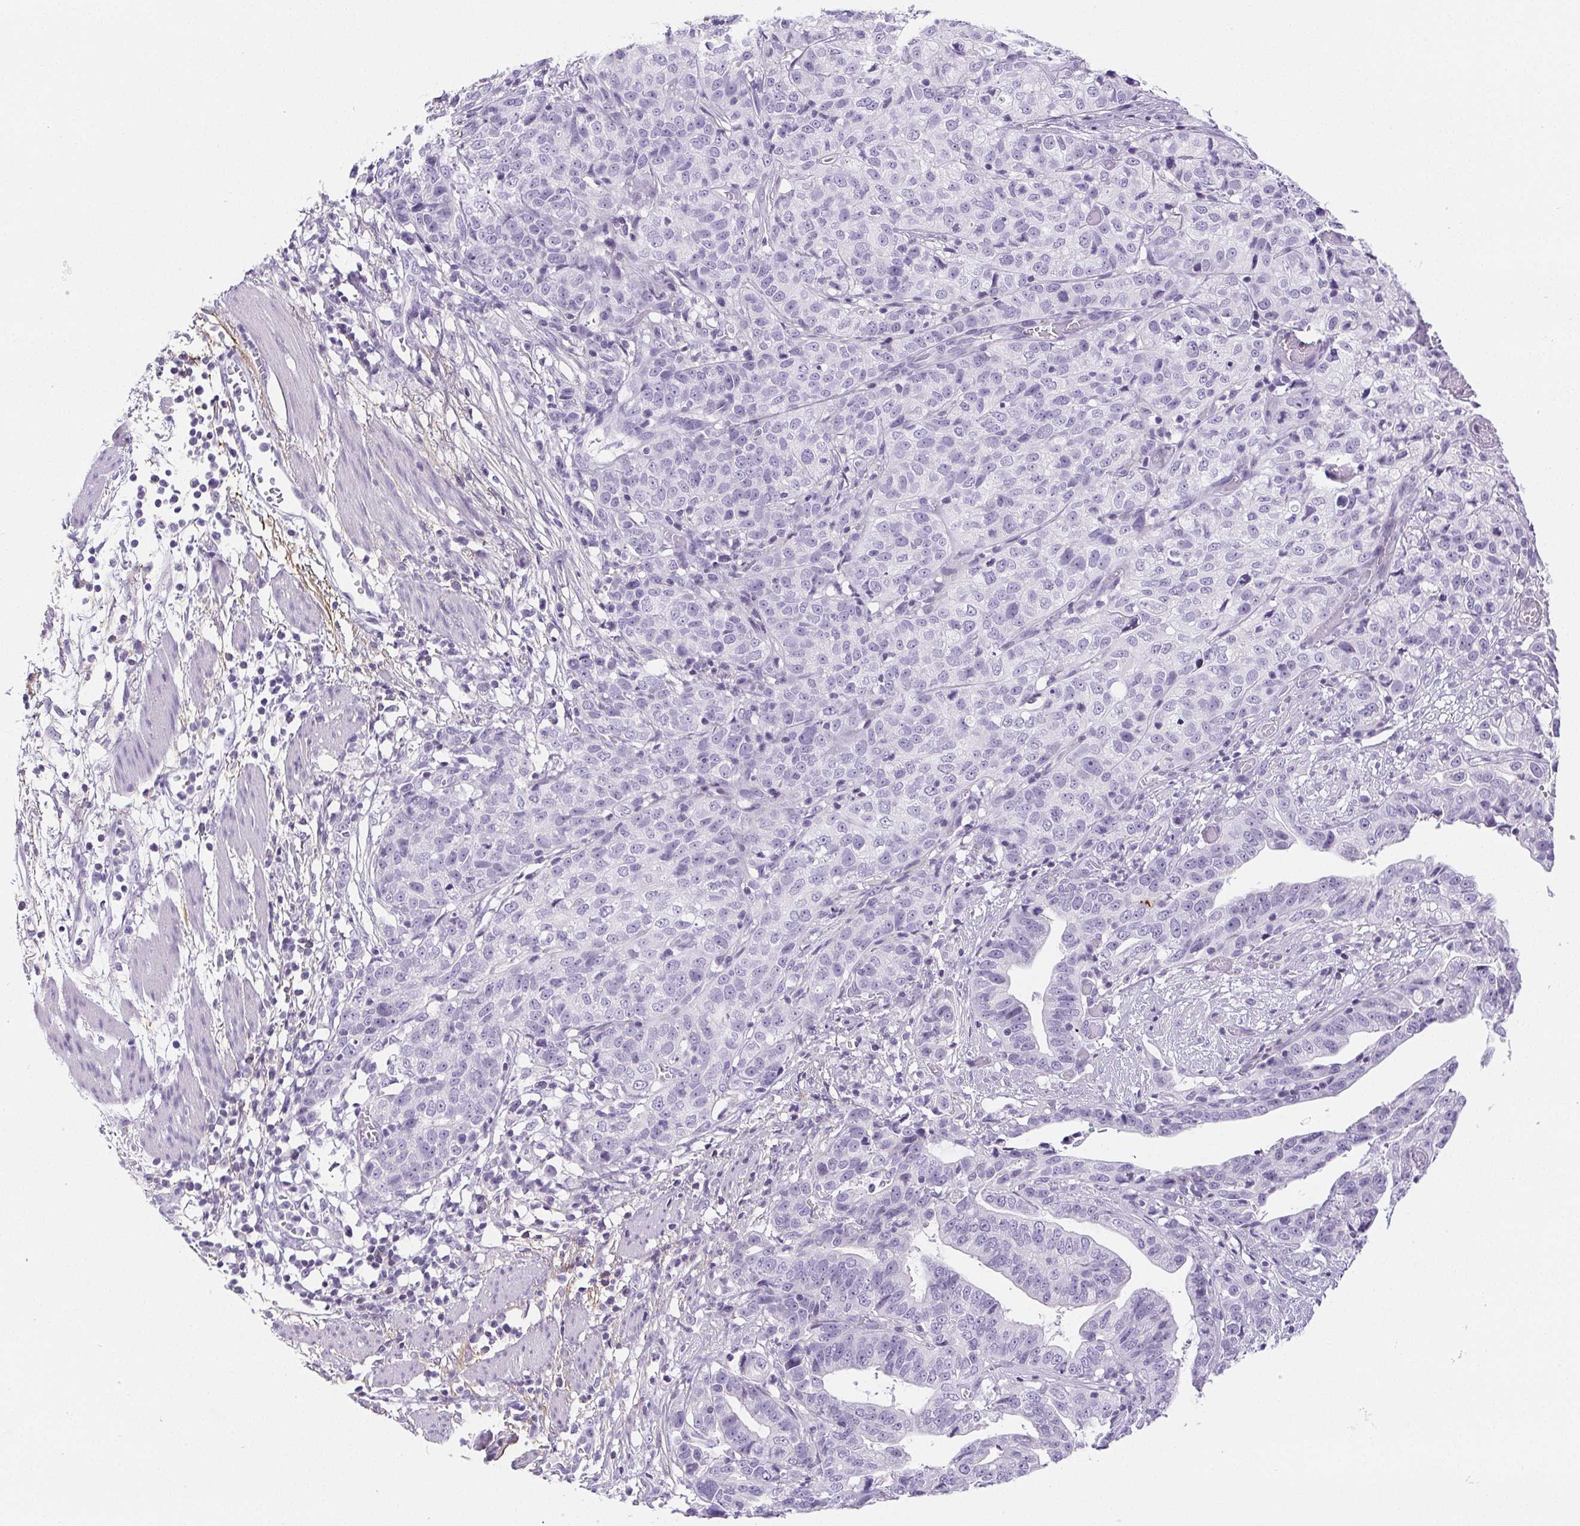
{"staining": {"intensity": "negative", "quantity": "none", "location": "none"}, "tissue": "stomach cancer", "cell_type": "Tumor cells", "image_type": "cancer", "snomed": [{"axis": "morphology", "description": "Adenocarcinoma, NOS"}, {"axis": "topography", "description": "Stomach, upper"}], "caption": "Immunohistochemistry (IHC) micrograph of human adenocarcinoma (stomach) stained for a protein (brown), which exhibits no positivity in tumor cells.", "gene": "BEND2", "patient": {"sex": "female", "age": 67}}